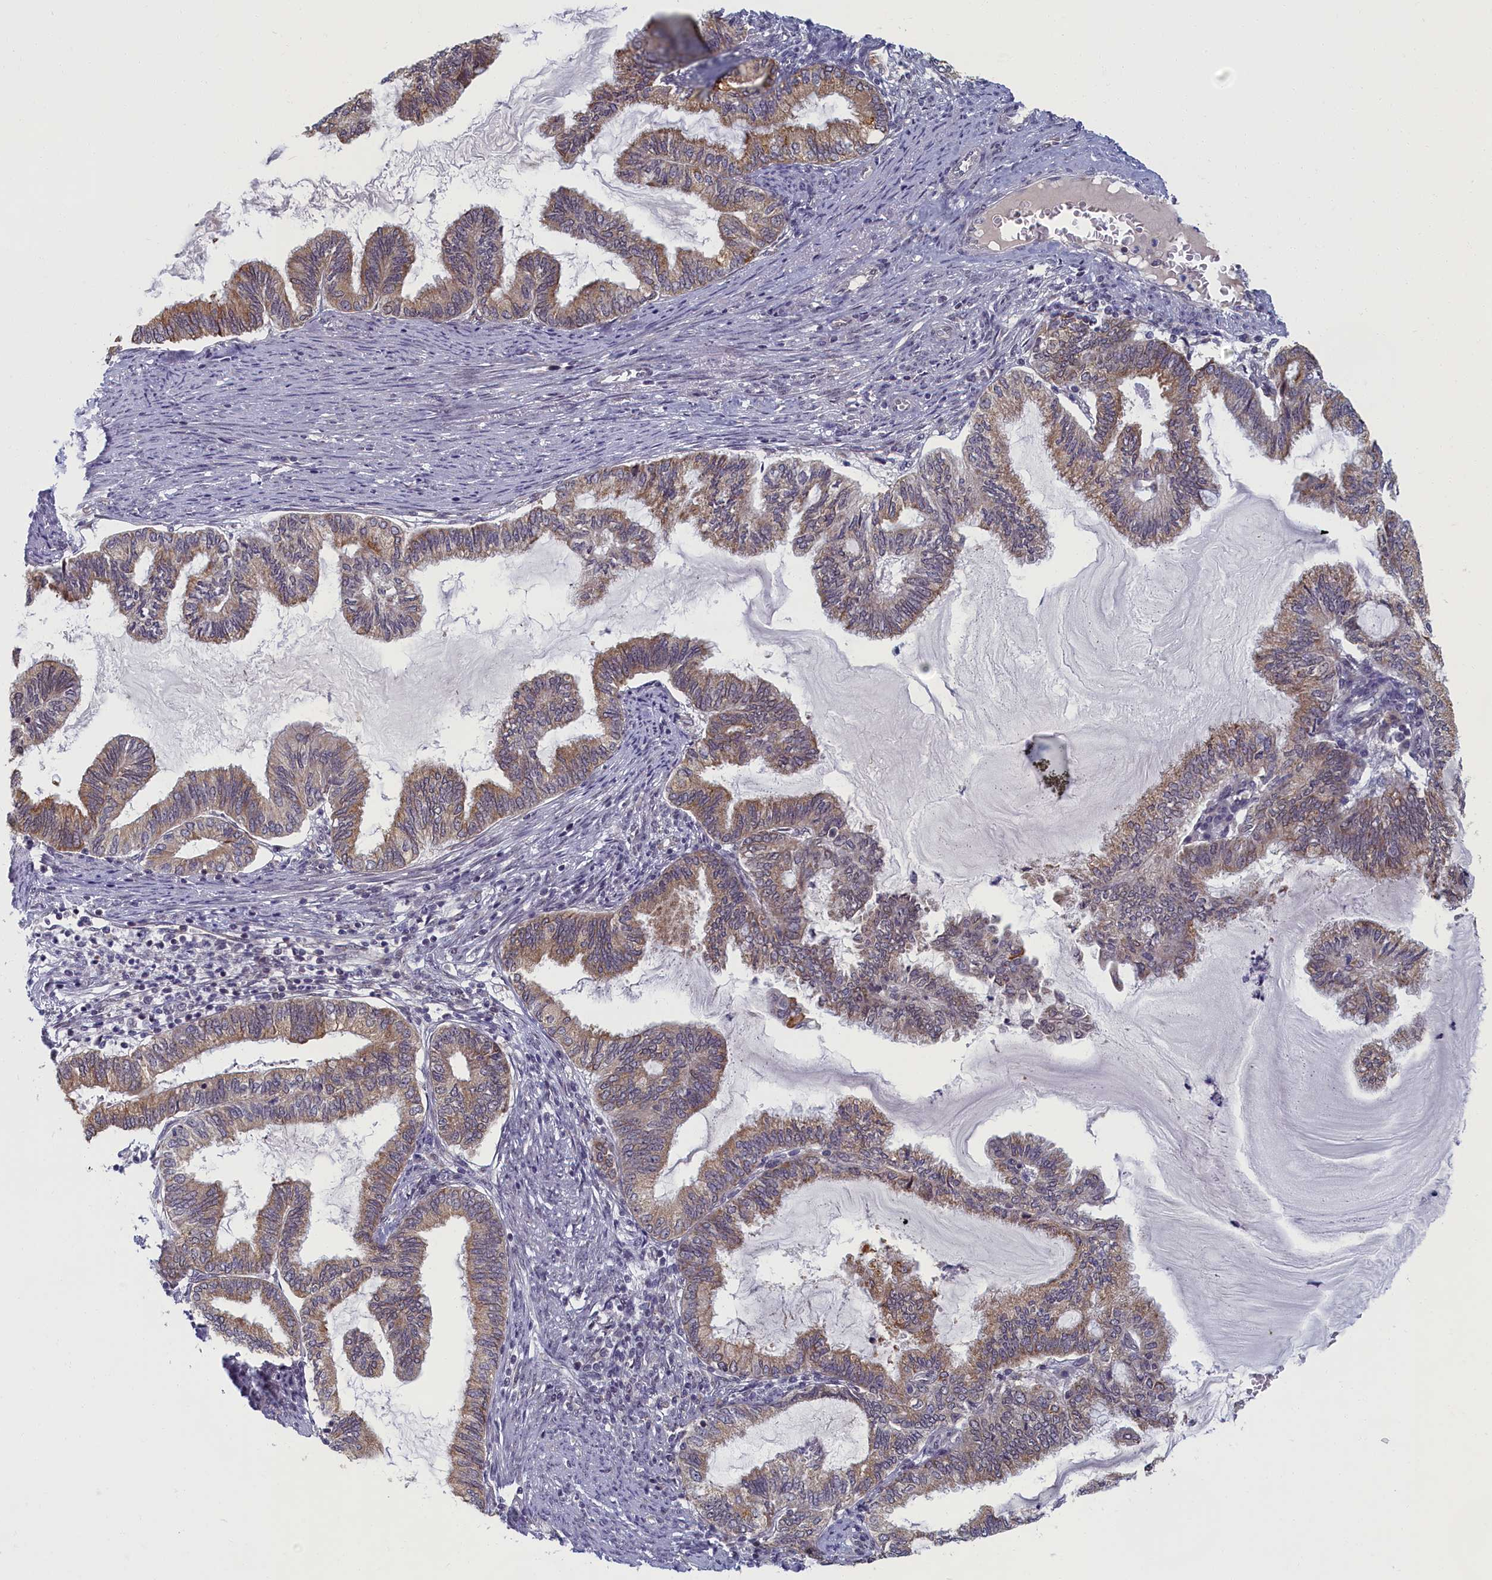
{"staining": {"intensity": "weak", "quantity": "25%-75%", "location": "cytoplasmic/membranous"}, "tissue": "endometrial cancer", "cell_type": "Tumor cells", "image_type": "cancer", "snomed": [{"axis": "morphology", "description": "Adenocarcinoma, NOS"}, {"axis": "topography", "description": "Endometrium"}], "caption": "DAB immunohistochemical staining of endometrial cancer shows weak cytoplasmic/membranous protein positivity in approximately 25%-75% of tumor cells.", "gene": "DNAJC17", "patient": {"sex": "female", "age": 86}}